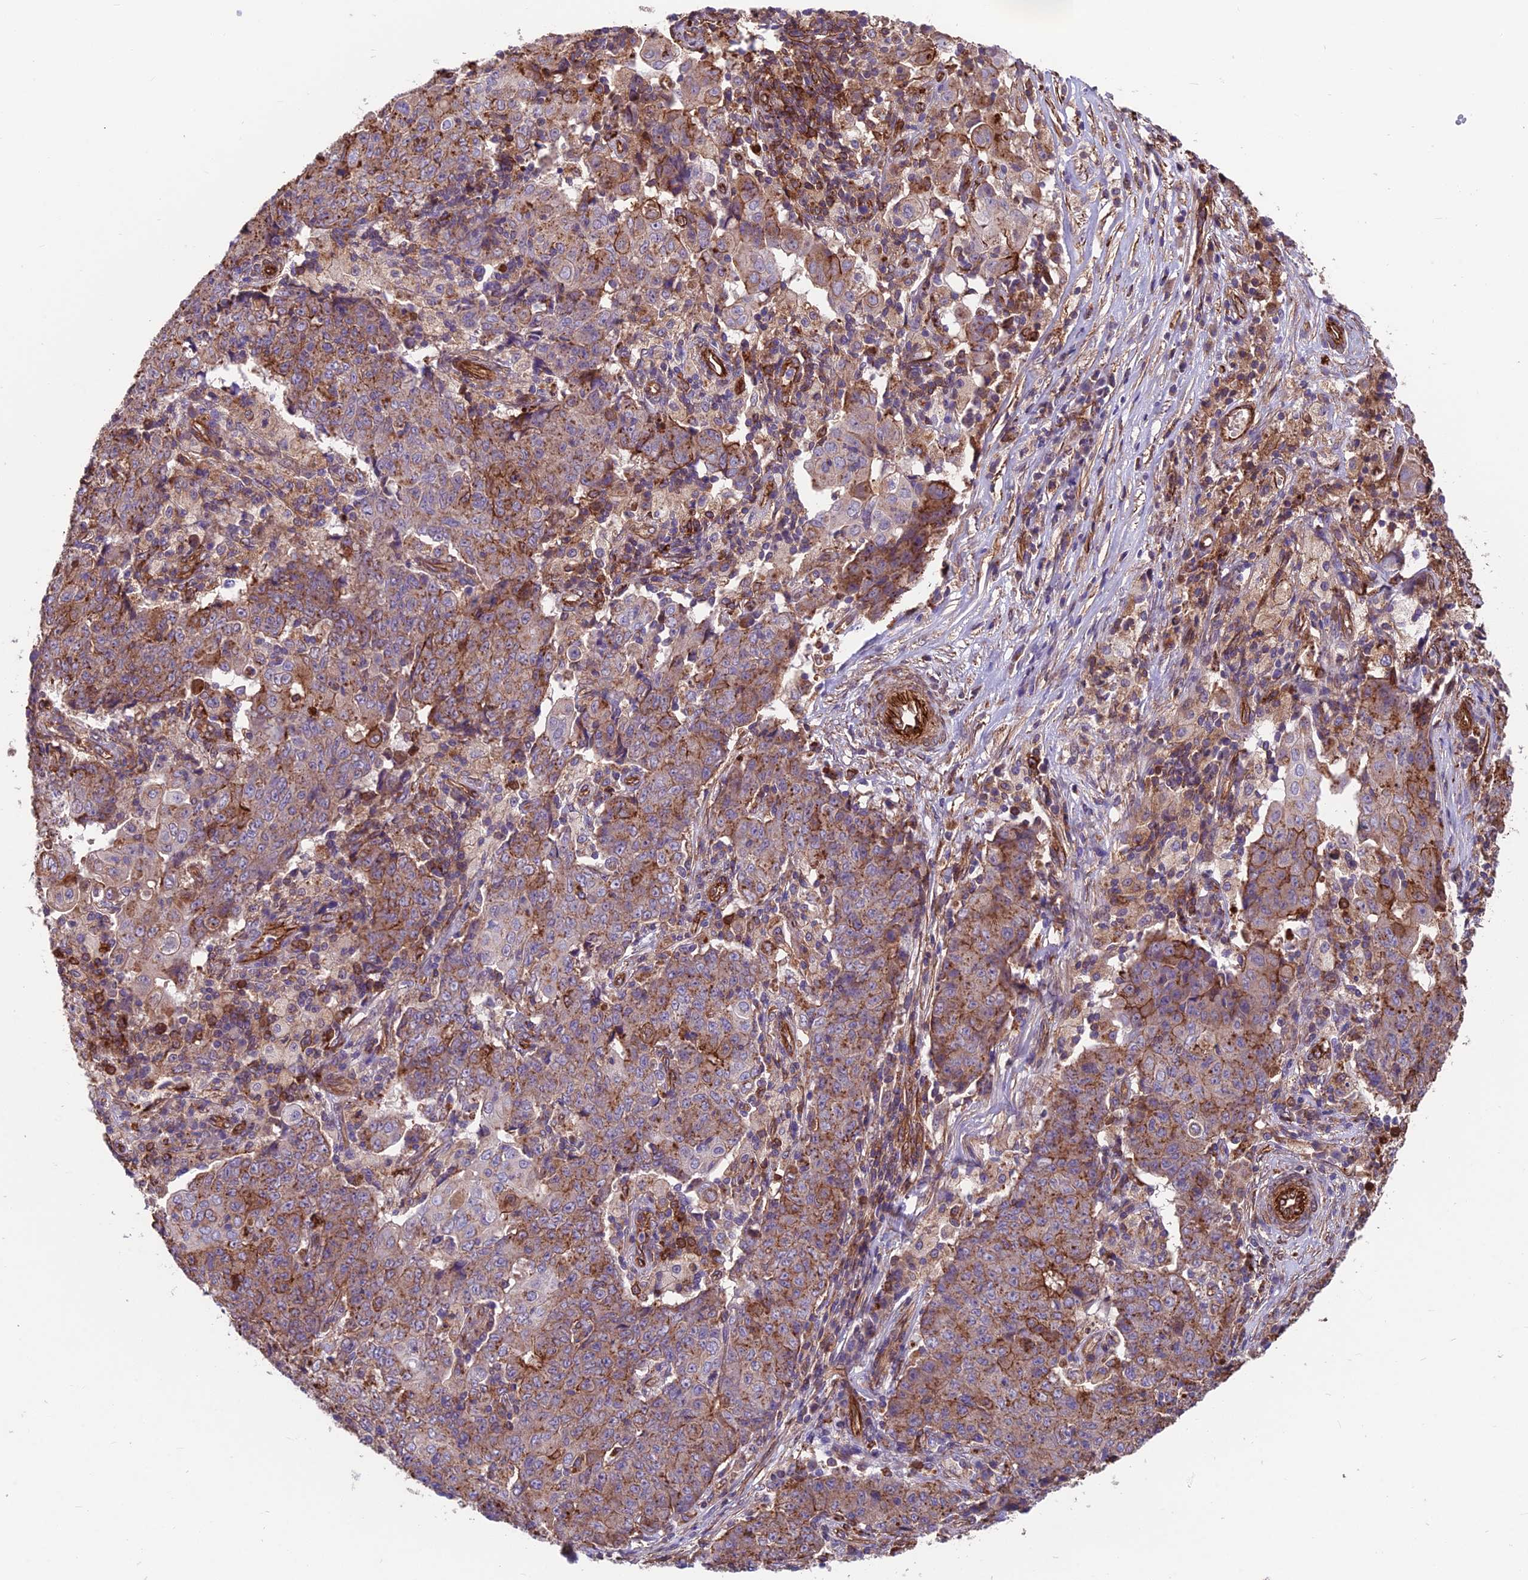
{"staining": {"intensity": "moderate", "quantity": ">75%", "location": "cytoplasmic/membranous"}, "tissue": "ovarian cancer", "cell_type": "Tumor cells", "image_type": "cancer", "snomed": [{"axis": "morphology", "description": "Carcinoma, endometroid"}, {"axis": "topography", "description": "Ovary"}], "caption": "Immunohistochemical staining of ovarian endometroid carcinoma shows moderate cytoplasmic/membranous protein positivity in approximately >75% of tumor cells.", "gene": "RTN4RL1", "patient": {"sex": "female", "age": 42}}